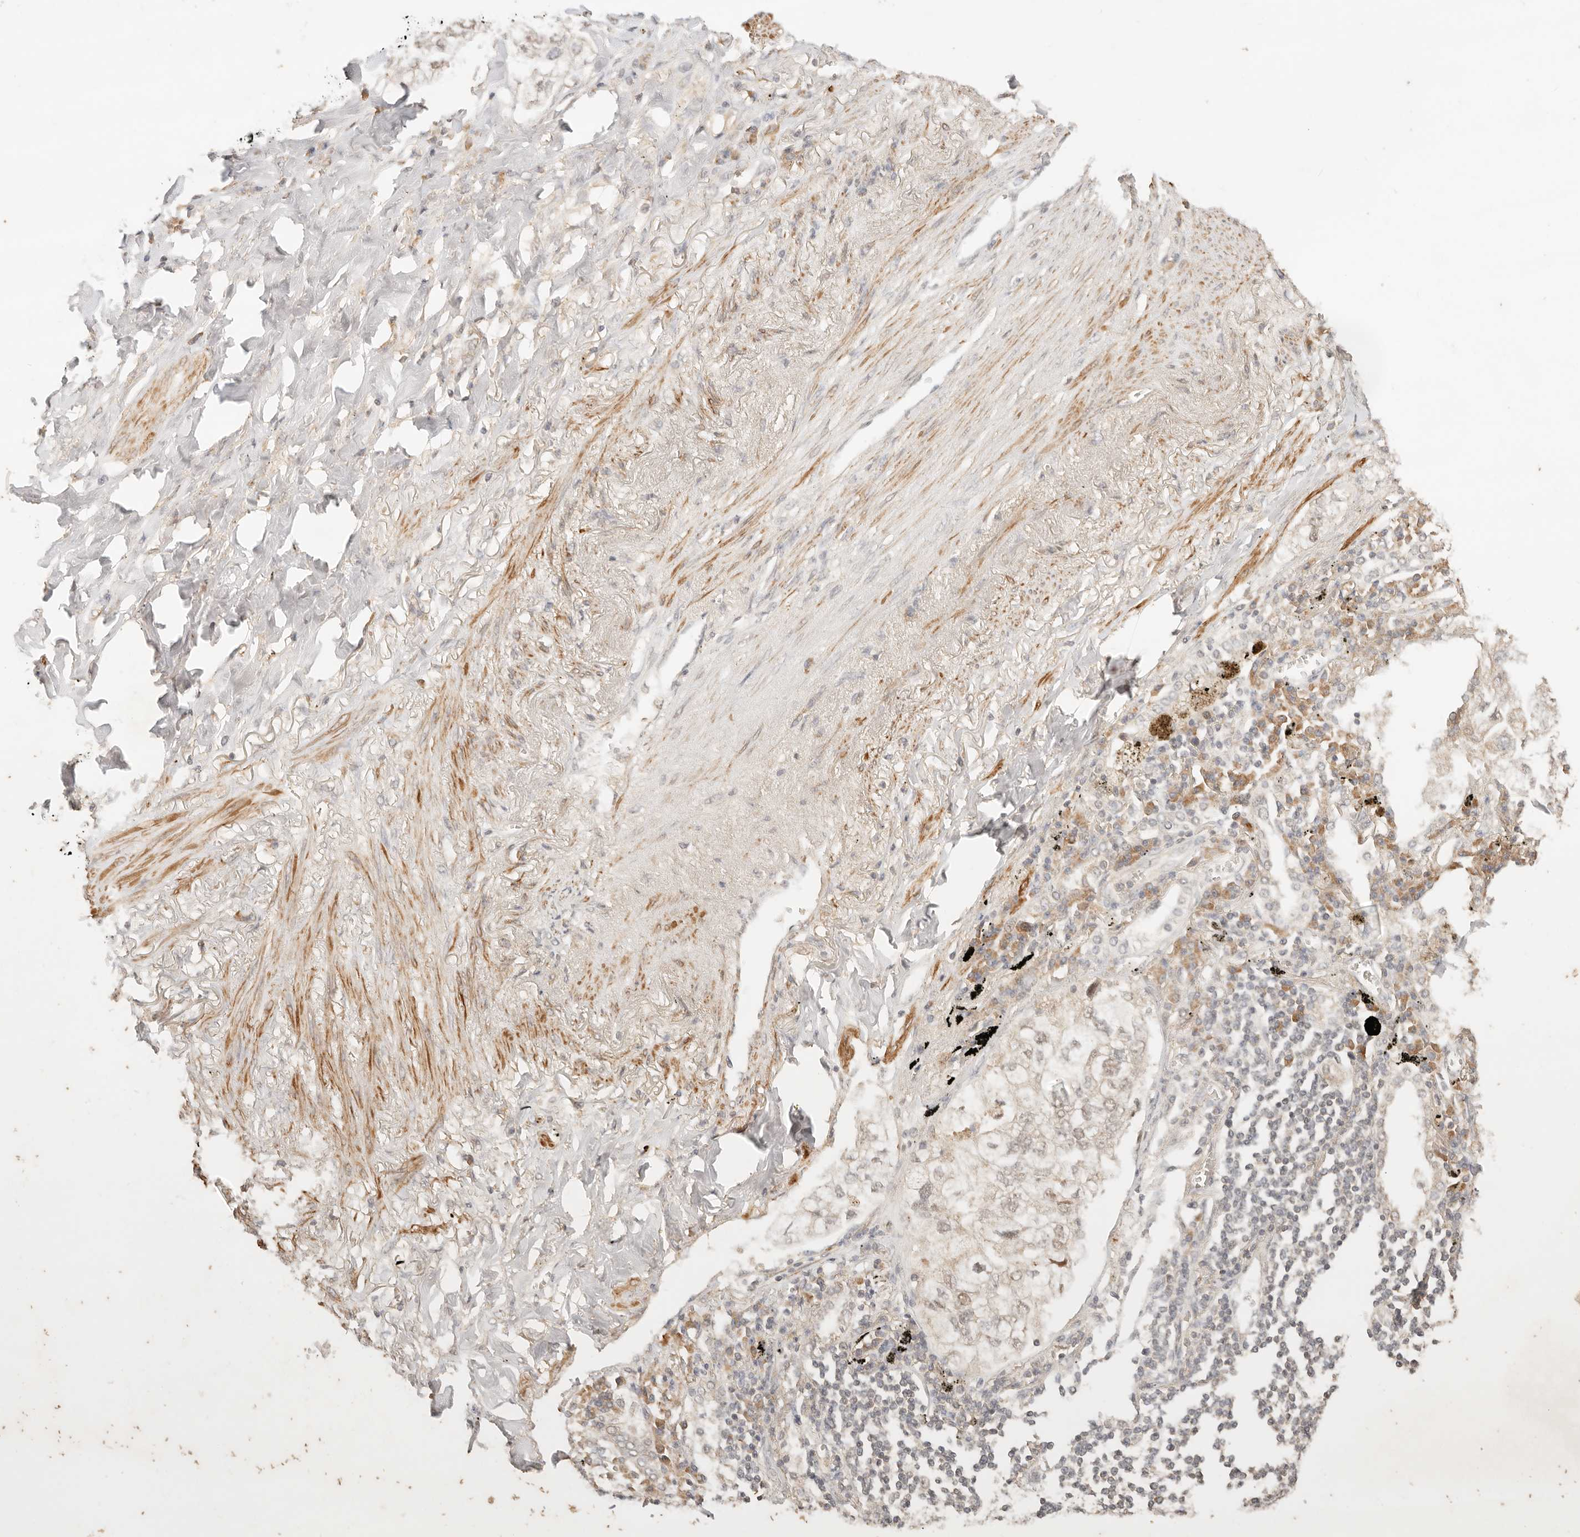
{"staining": {"intensity": "weak", "quantity": "25%-75%", "location": "nuclear"}, "tissue": "lung cancer", "cell_type": "Tumor cells", "image_type": "cancer", "snomed": [{"axis": "morphology", "description": "Adenocarcinoma, NOS"}, {"axis": "topography", "description": "Lung"}], "caption": "Immunohistochemical staining of lung adenocarcinoma demonstrates low levels of weak nuclear expression in approximately 25%-75% of tumor cells.", "gene": "TRIM11", "patient": {"sex": "male", "age": 65}}